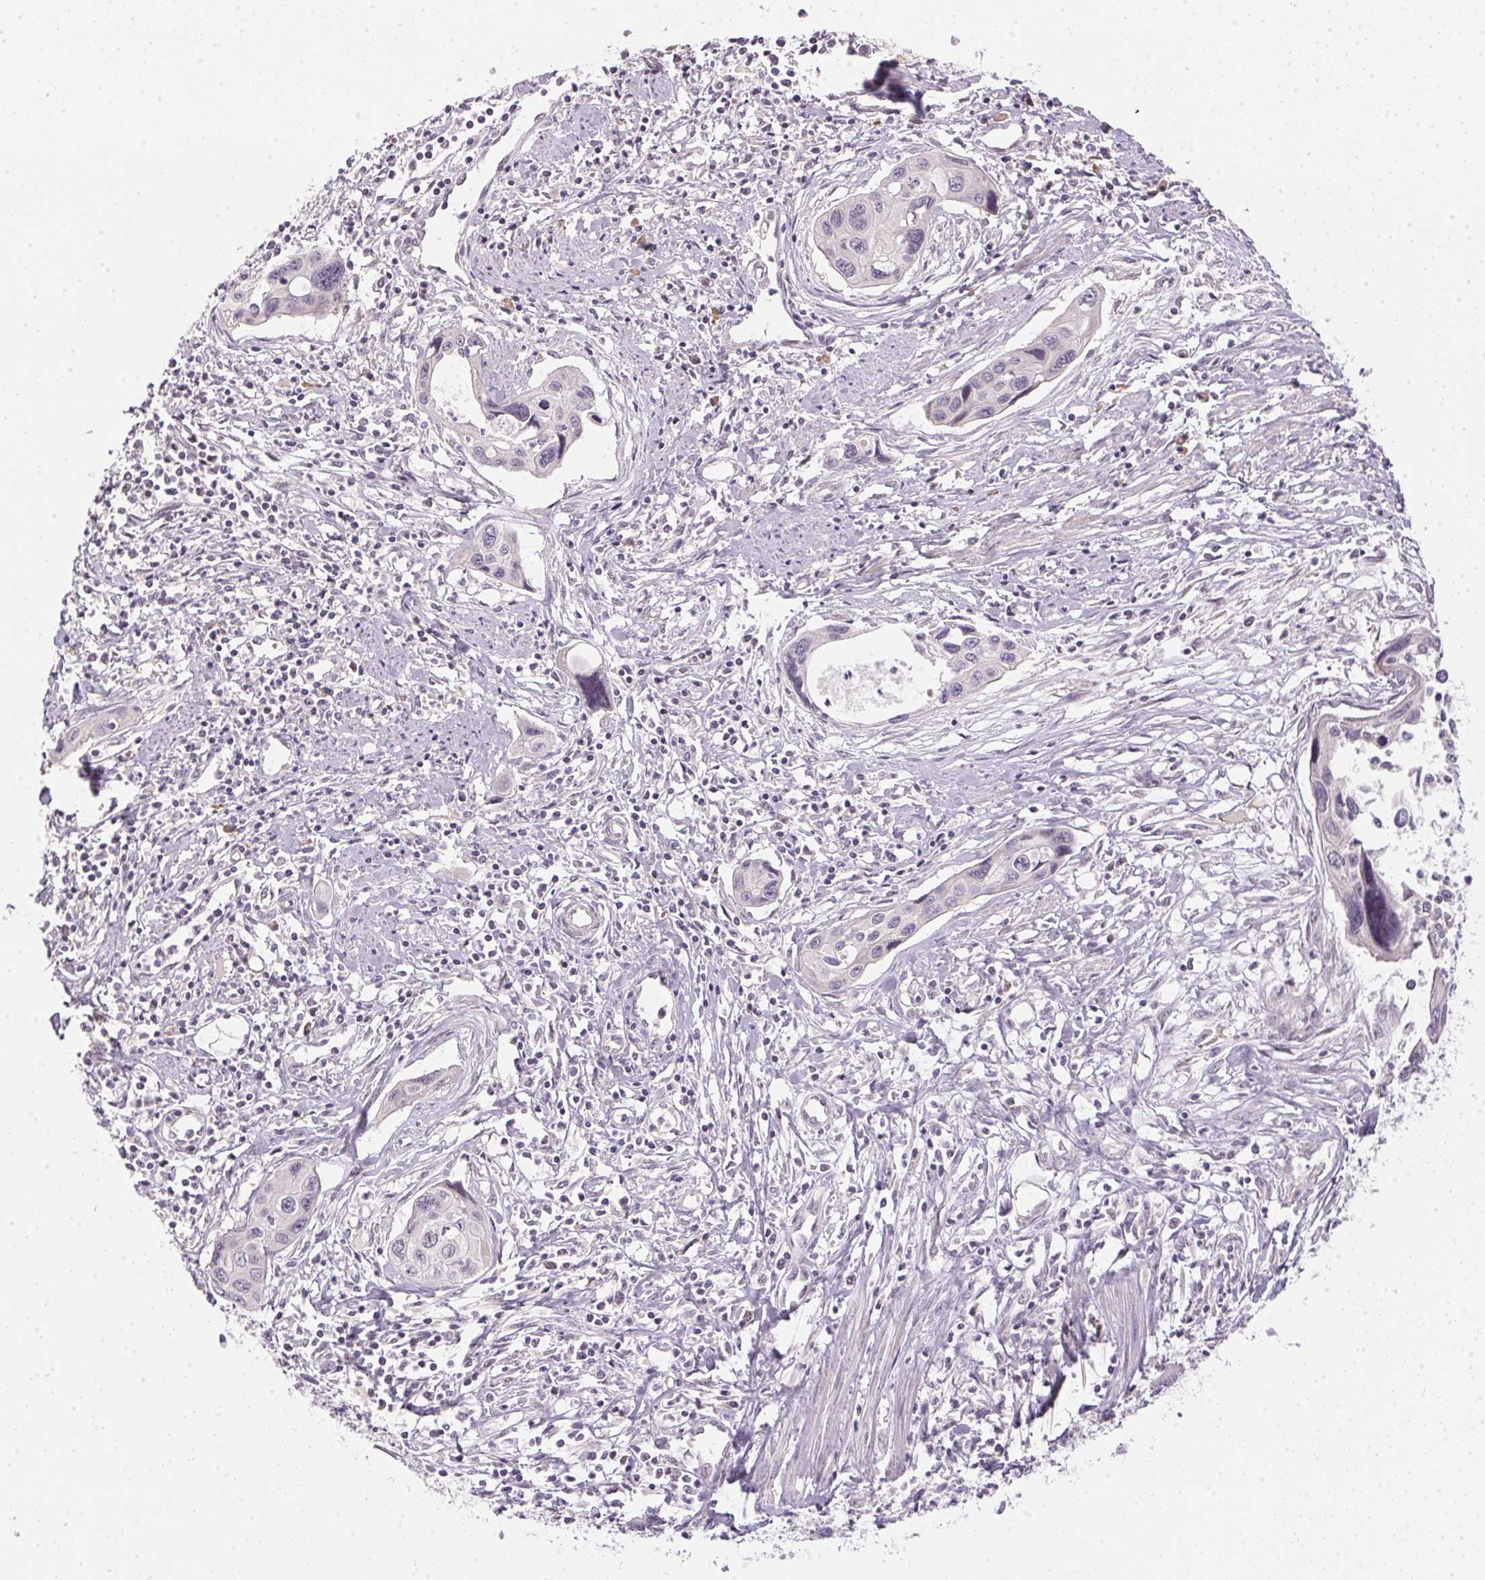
{"staining": {"intensity": "negative", "quantity": "none", "location": "none"}, "tissue": "cervical cancer", "cell_type": "Tumor cells", "image_type": "cancer", "snomed": [{"axis": "morphology", "description": "Squamous cell carcinoma, NOS"}, {"axis": "topography", "description": "Cervix"}], "caption": "The image exhibits no significant staining in tumor cells of squamous cell carcinoma (cervical).", "gene": "TTC23L", "patient": {"sex": "female", "age": 31}}